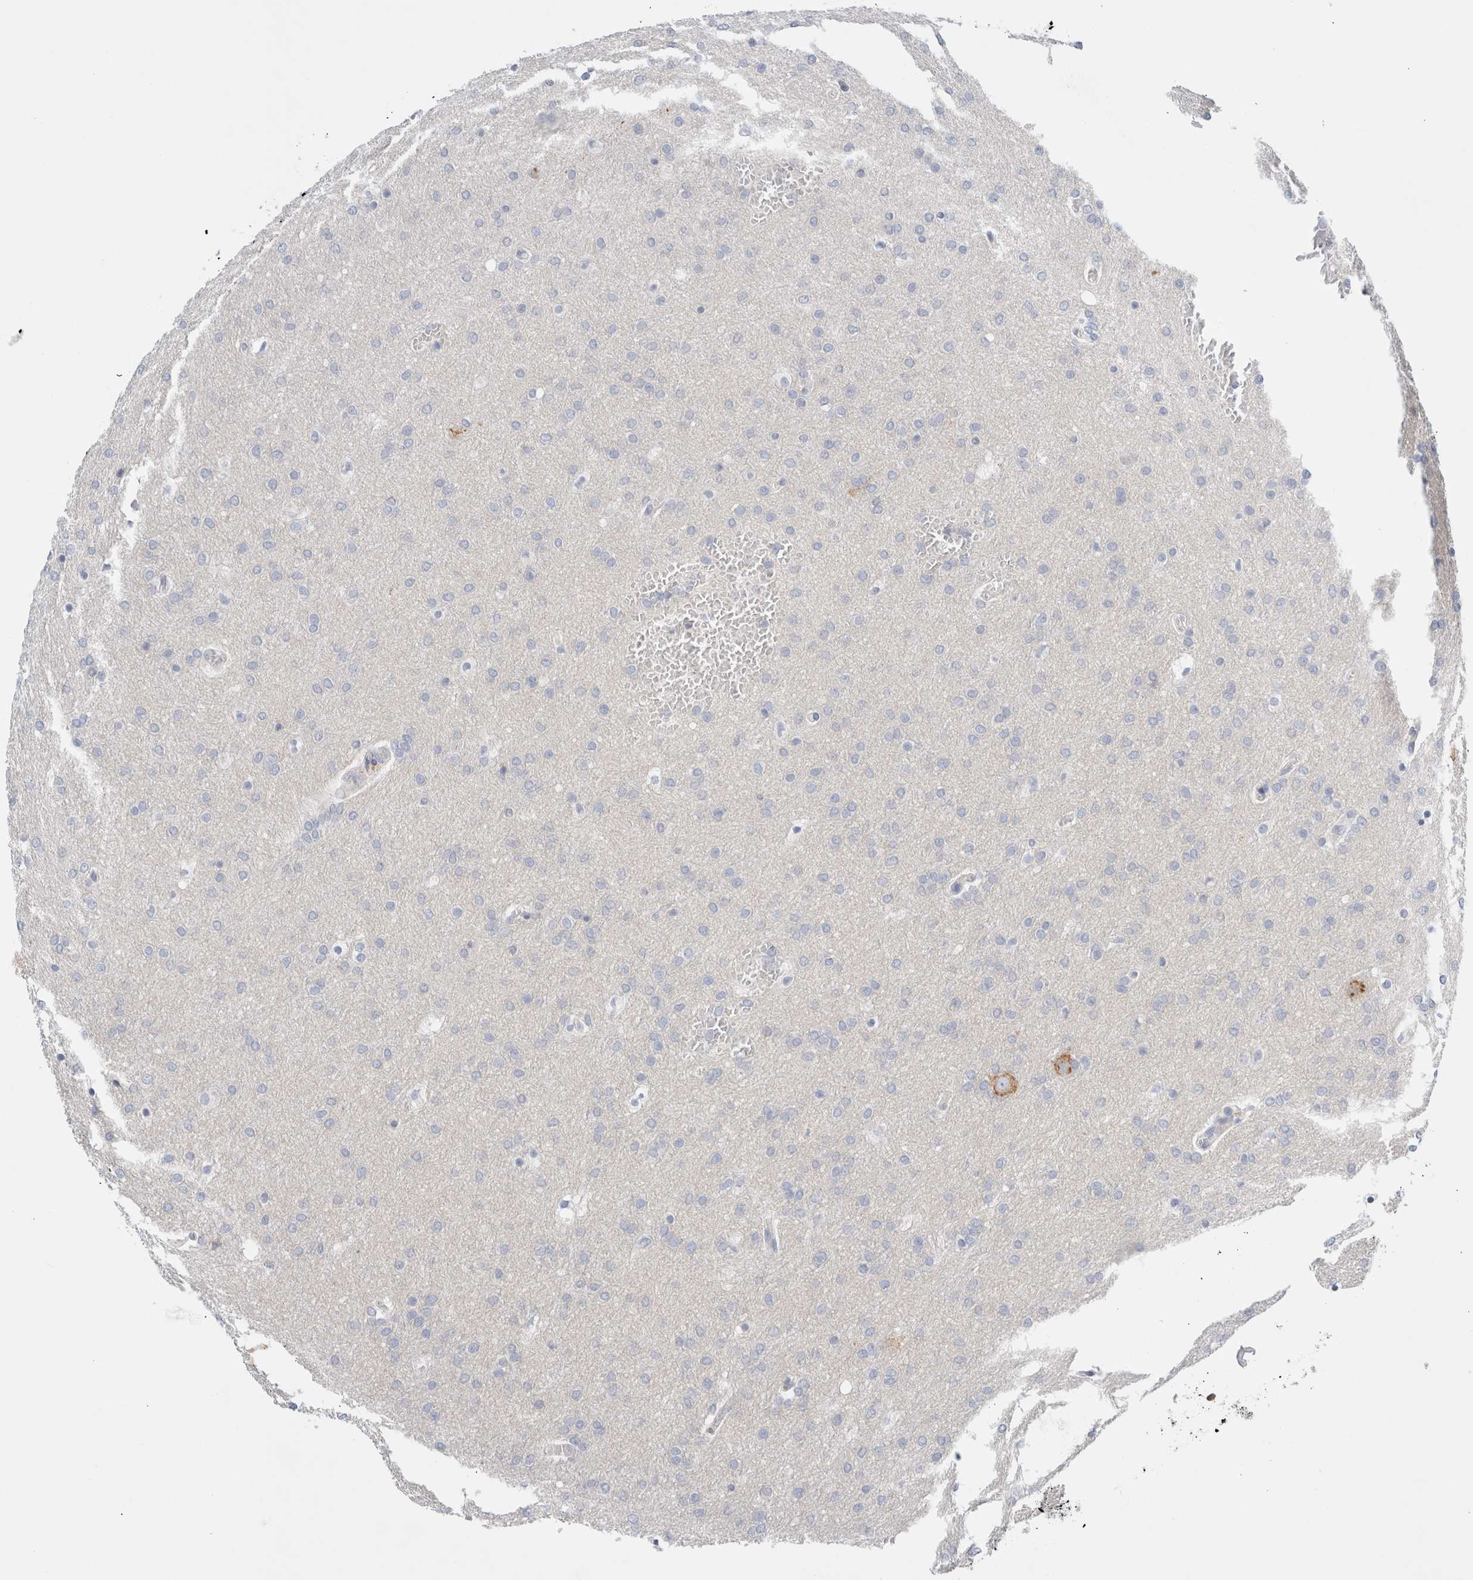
{"staining": {"intensity": "negative", "quantity": "none", "location": "none"}, "tissue": "glioma", "cell_type": "Tumor cells", "image_type": "cancer", "snomed": [{"axis": "morphology", "description": "Glioma, malignant, Low grade"}, {"axis": "topography", "description": "Brain"}], "caption": "Tumor cells are negative for brown protein staining in malignant glioma (low-grade).", "gene": "CSK", "patient": {"sex": "female", "age": 37}}